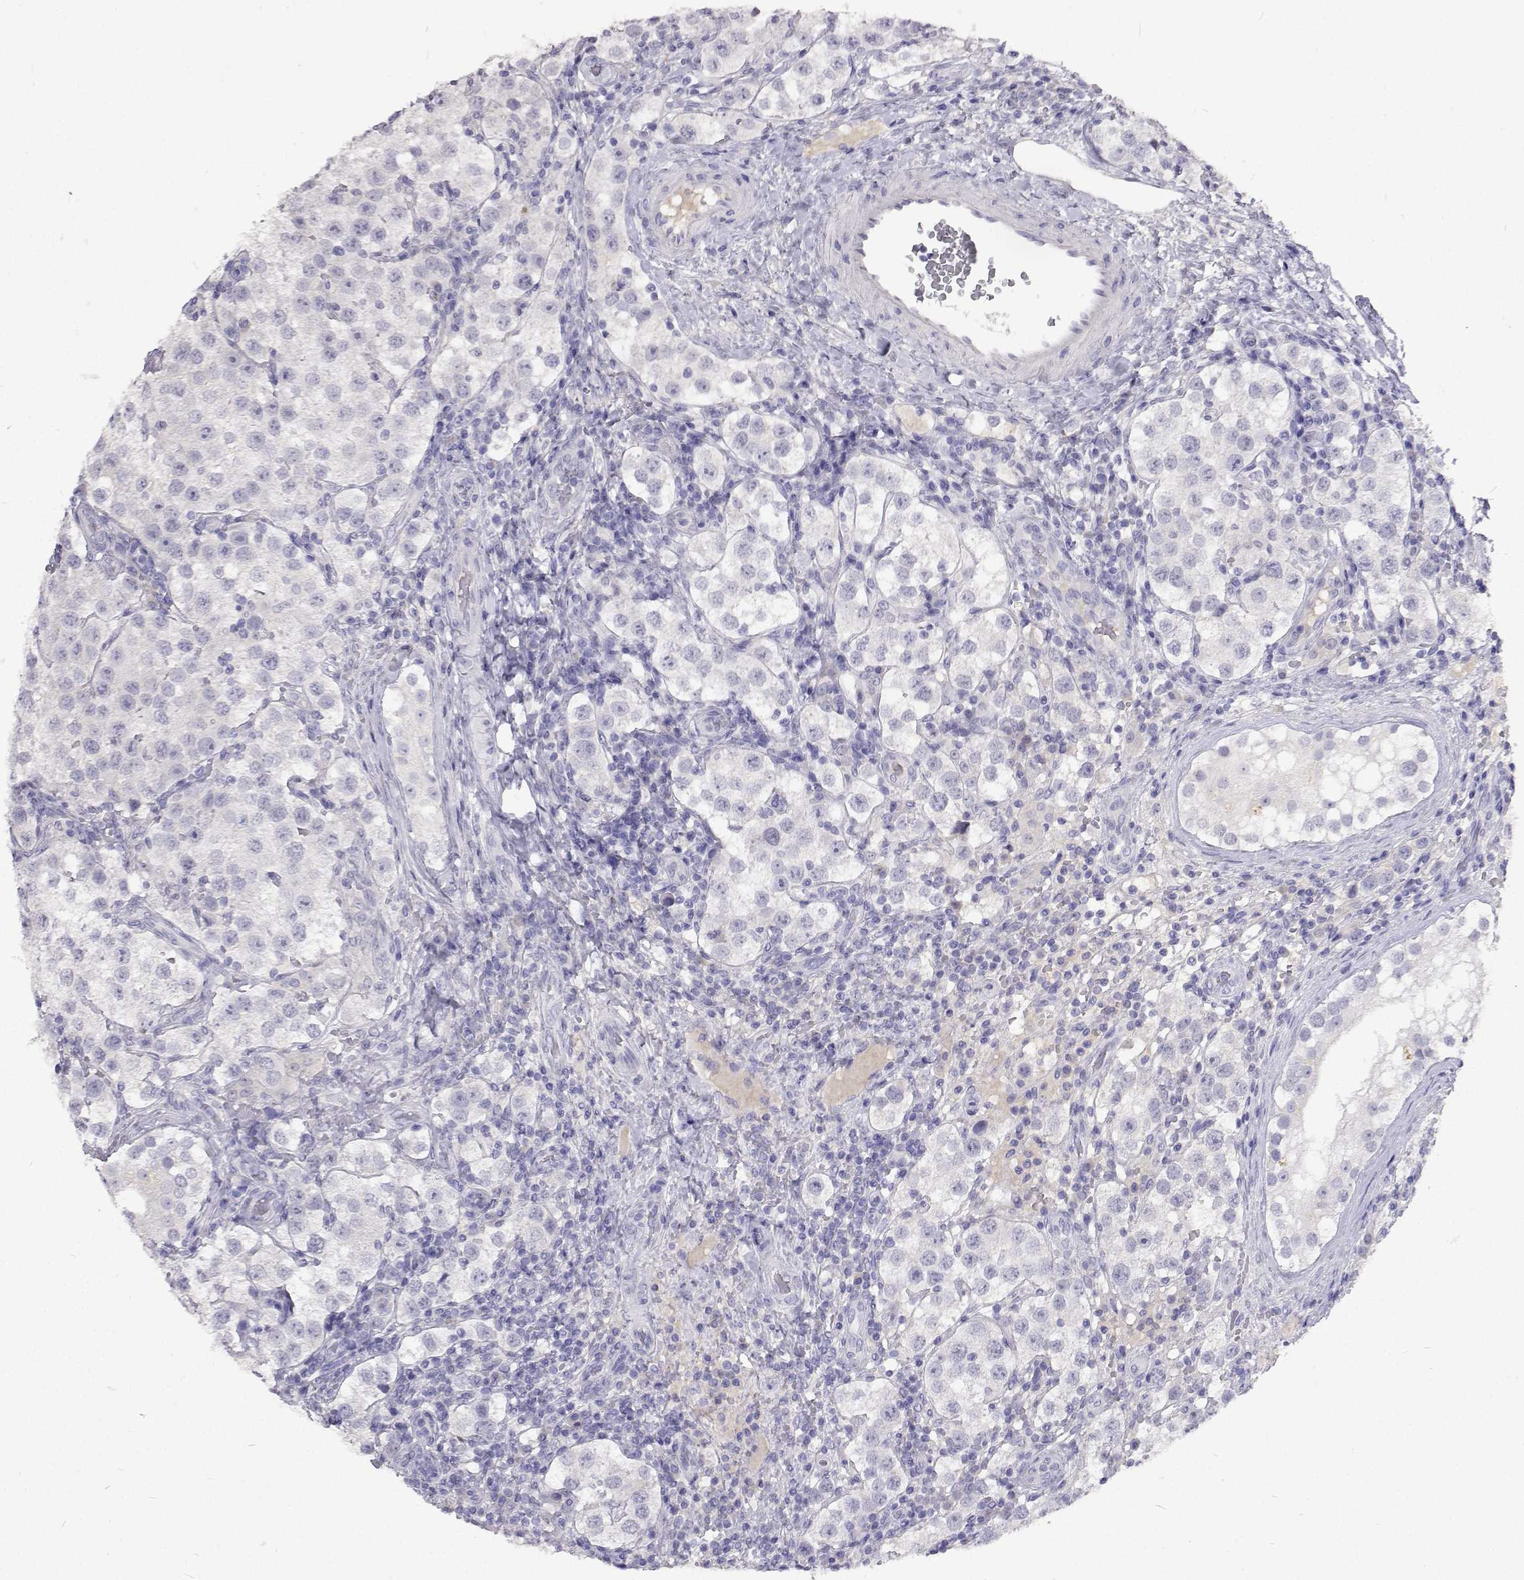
{"staining": {"intensity": "negative", "quantity": "none", "location": "none"}, "tissue": "testis cancer", "cell_type": "Tumor cells", "image_type": "cancer", "snomed": [{"axis": "morphology", "description": "Seminoma, NOS"}, {"axis": "topography", "description": "Testis"}], "caption": "Micrograph shows no significant protein staining in tumor cells of seminoma (testis).", "gene": "CFAP44", "patient": {"sex": "male", "age": 37}}